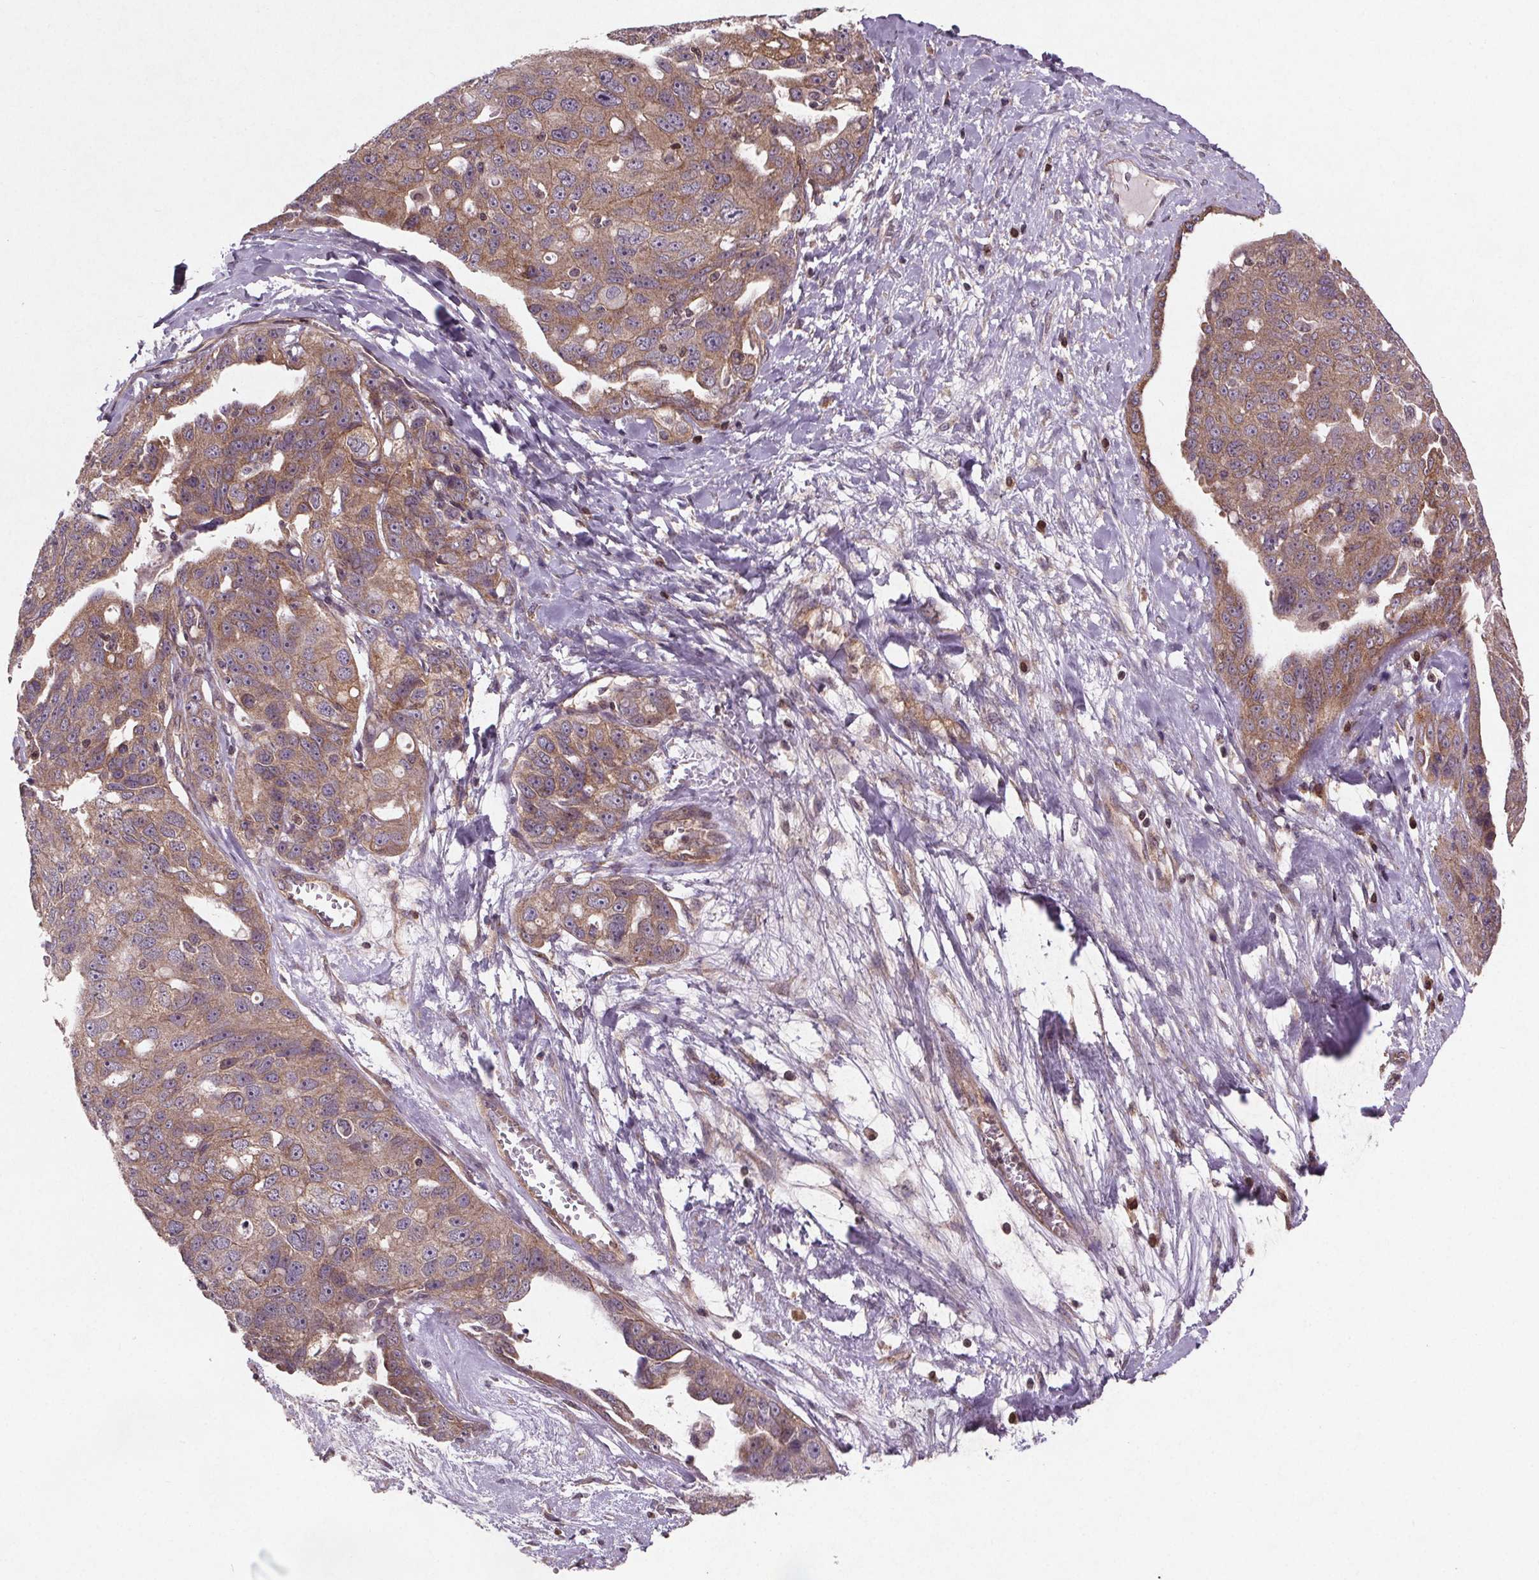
{"staining": {"intensity": "moderate", "quantity": "25%-75%", "location": "cytoplasmic/membranous"}, "tissue": "ovarian cancer", "cell_type": "Tumor cells", "image_type": "cancer", "snomed": [{"axis": "morphology", "description": "Carcinoma, endometroid"}, {"axis": "topography", "description": "Ovary"}], "caption": "Human ovarian cancer (endometroid carcinoma) stained with a protein marker displays moderate staining in tumor cells.", "gene": "STRN3", "patient": {"sex": "female", "age": 70}}